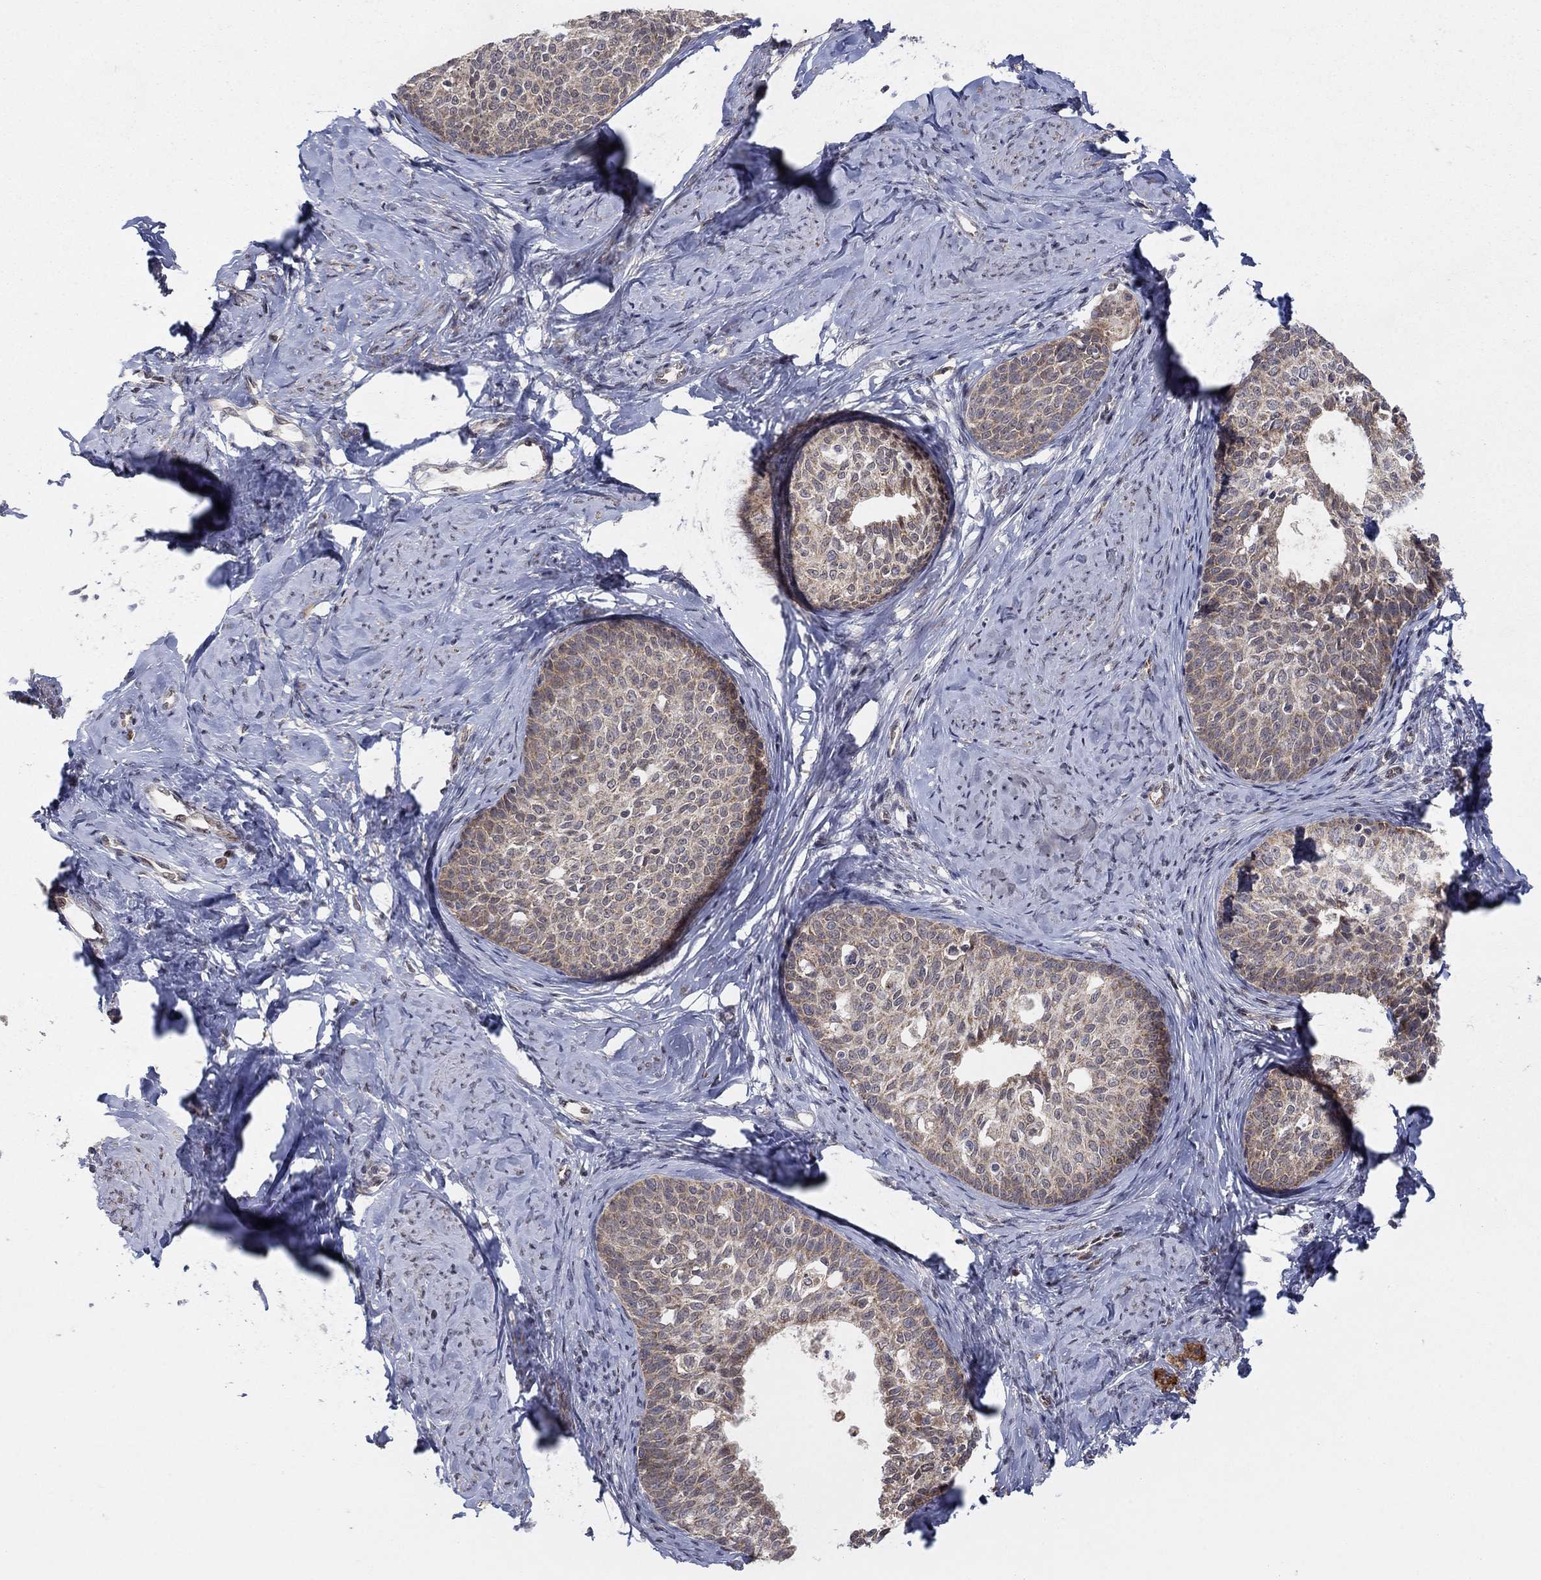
{"staining": {"intensity": "weak", "quantity": ">75%", "location": "cytoplasmic/membranous"}, "tissue": "cervical cancer", "cell_type": "Tumor cells", "image_type": "cancer", "snomed": [{"axis": "morphology", "description": "Squamous cell carcinoma, NOS"}, {"axis": "topography", "description": "Cervix"}], "caption": "Immunohistochemical staining of cervical squamous cell carcinoma demonstrates weak cytoplasmic/membranous protein positivity in approximately >75% of tumor cells. The staining was performed using DAB to visualize the protein expression in brown, while the nuclei were stained in blue with hematoxylin (Magnification: 20x).", "gene": "ZNF395", "patient": {"sex": "female", "age": 51}}